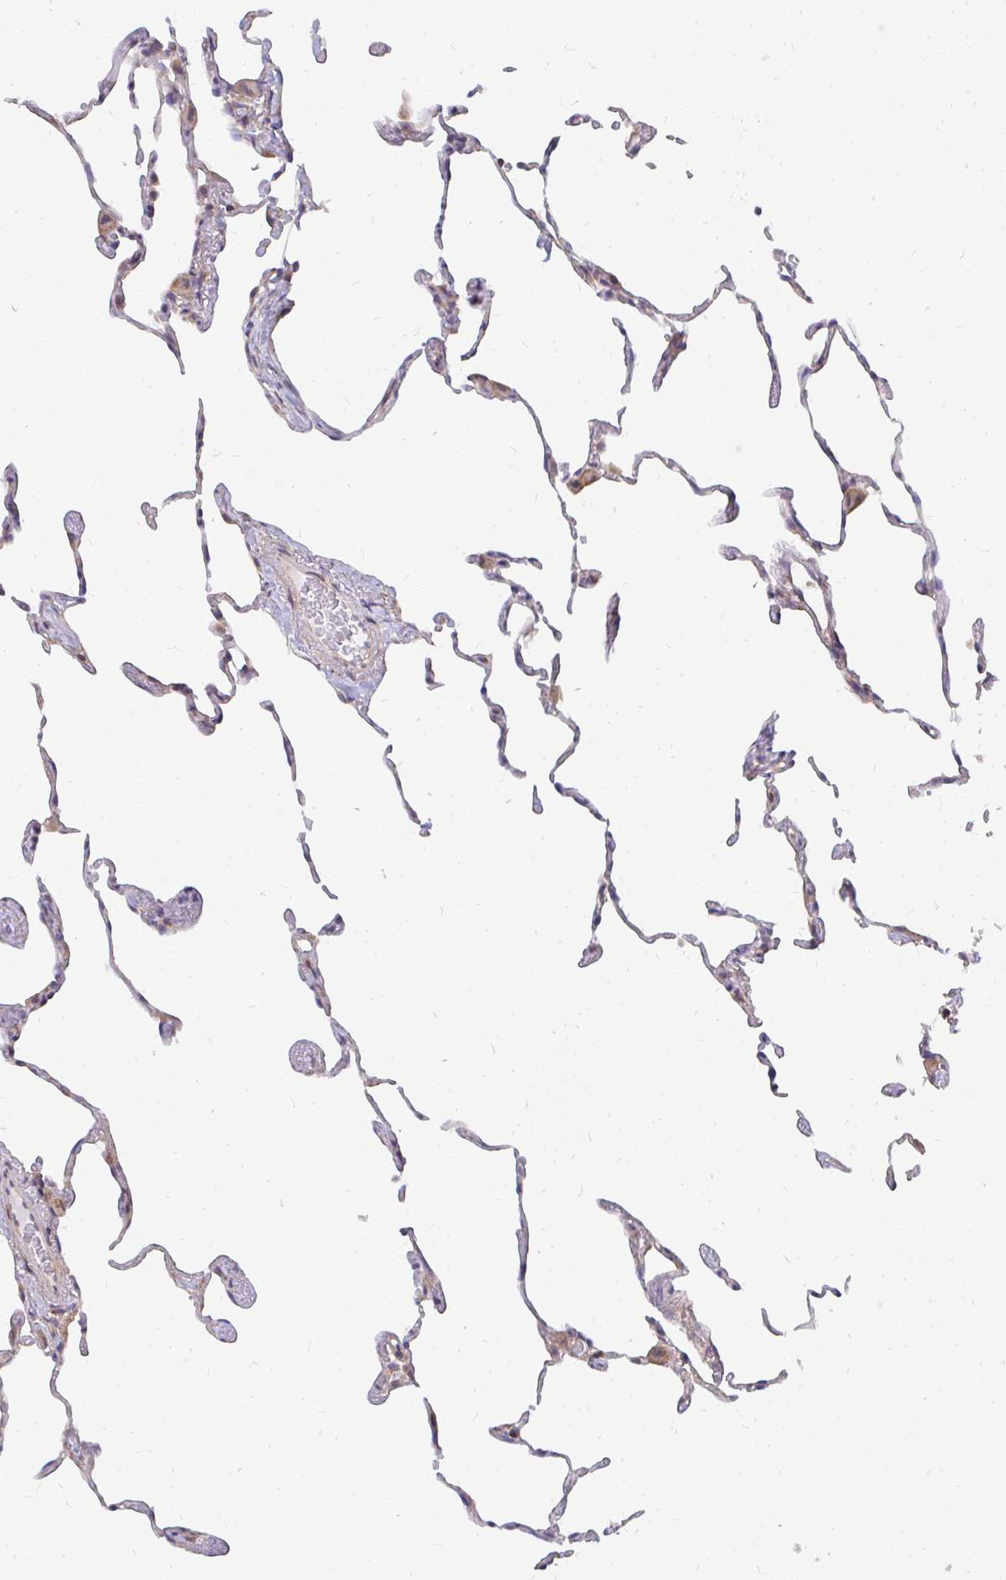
{"staining": {"intensity": "negative", "quantity": "none", "location": "none"}, "tissue": "lung", "cell_type": "Alveolar cells", "image_type": "normal", "snomed": [{"axis": "morphology", "description": "Normal tissue, NOS"}, {"axis": "topography", "description": "Lung"}], "caption": "The photomicrograph exhibits no staining of alveolar cells in normal lung. Brightfield microscopy of immunohistochemistry stained with DAB (brown) and hematoxylin (blue), captured at high magnification.", "gene": "DNAJA2", "patient": {"sex": "female", "age": 57}}